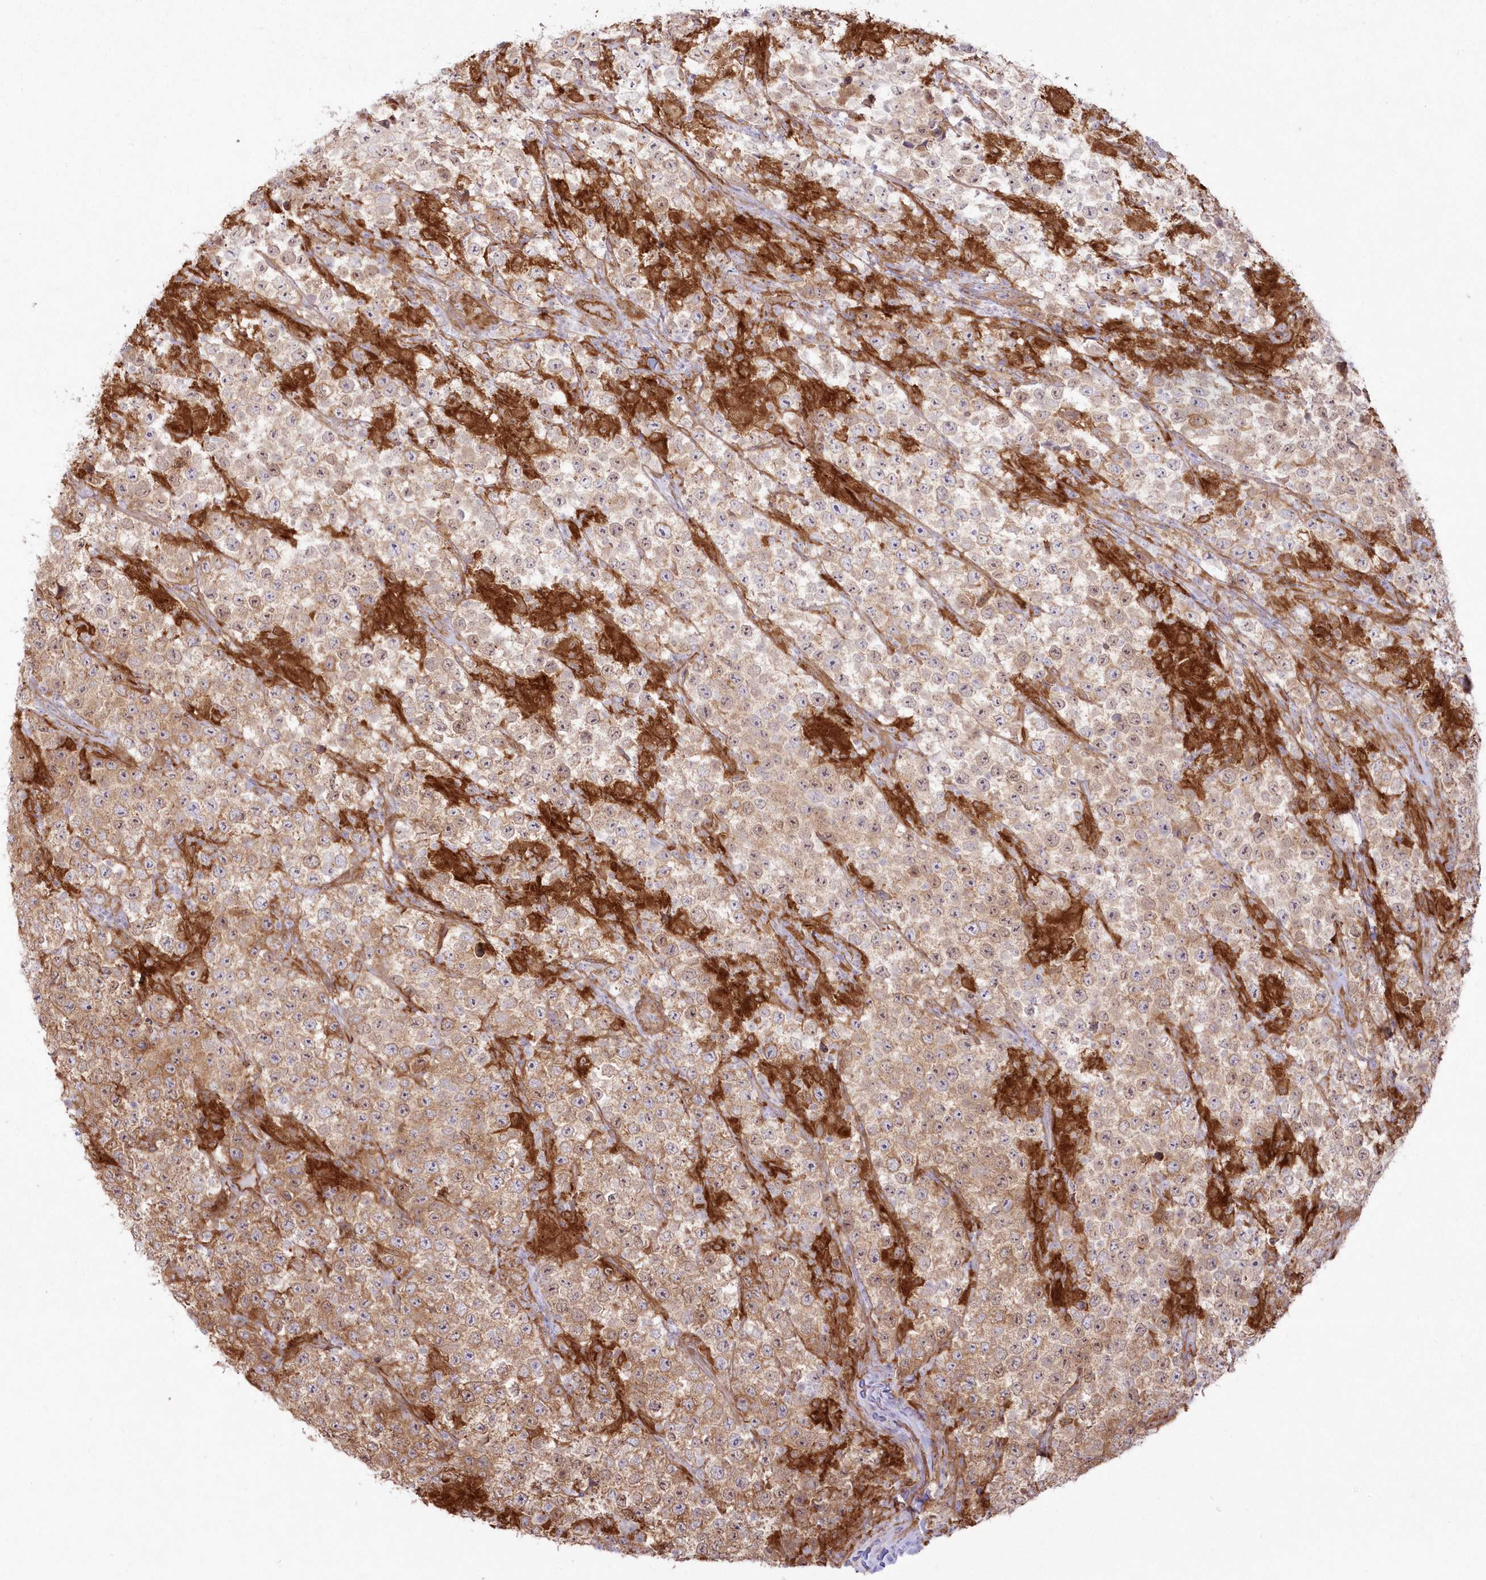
{"staining": {"intensity": "moderate", "quantity": ">75%", "location": "cytoplasmic/membranous"}, "tissue": "testis cancer", "cell_type": "Tumor cells", "image_type": "cancer", "snomed": [{"axis": "morphology", "description": "Normal tissue, NOS"}, {"axis": "morphology", "description": "Urothelial carcinoma, High grade"}, {"axis": "morphology", "description": "Seminoma, NOS"}, {"axis": "morphology", "description": "Carcinoma, Embryonal, NOS"}, {"axis": "topography", "description": "Urinary bladder"}, {"axis": "topography", "description": "Testis"}], "caption": "A medium amount of moderate cytoplasmic/membranous positivity is identified in approximately >75% of tumor cells in testis cancer (embryonal carcinoma) tissue.", "gene": "SH3PXD2B", "patient": {"sex": "male", "age": 41}}